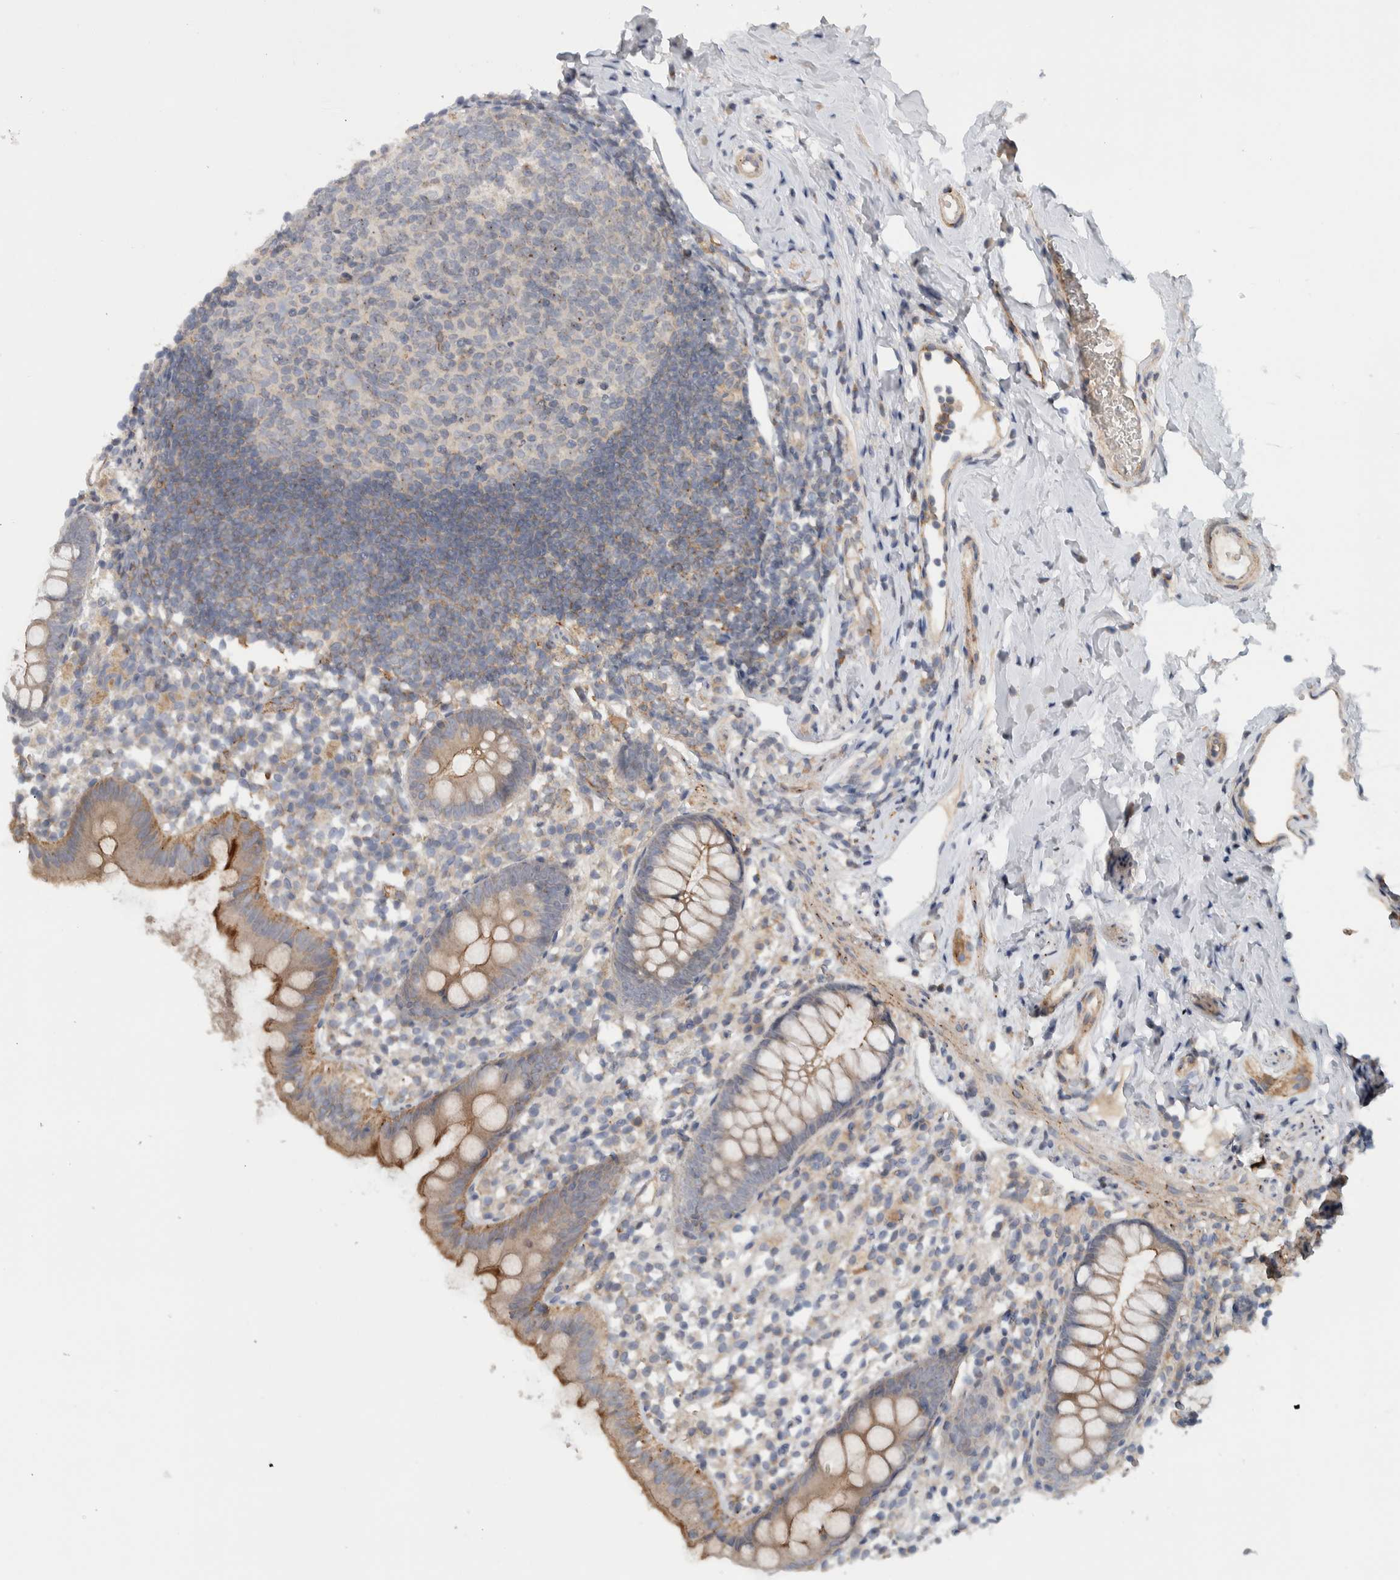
{"staining": {"intensity": "moderate", "quantity": ">75%", "location": "cytoplasmic/membranous"}, "tissue": "appendix", "cell_type": "Glandular cells", "image_type": "normal", "snomed": [{"axis": "morphology", "description": "Normal tissue, NOS"}, {"axis": "topography", "description": "Appendix"}], "caption": "Immunohistochemical staining of unremarkable appendix shows medium levels of moderate cytoplasmic/membranous positivity in approximately >75% of glandular cells.", "gene": "MPRIP", "patient": {"sex": "female", "age": 20}}